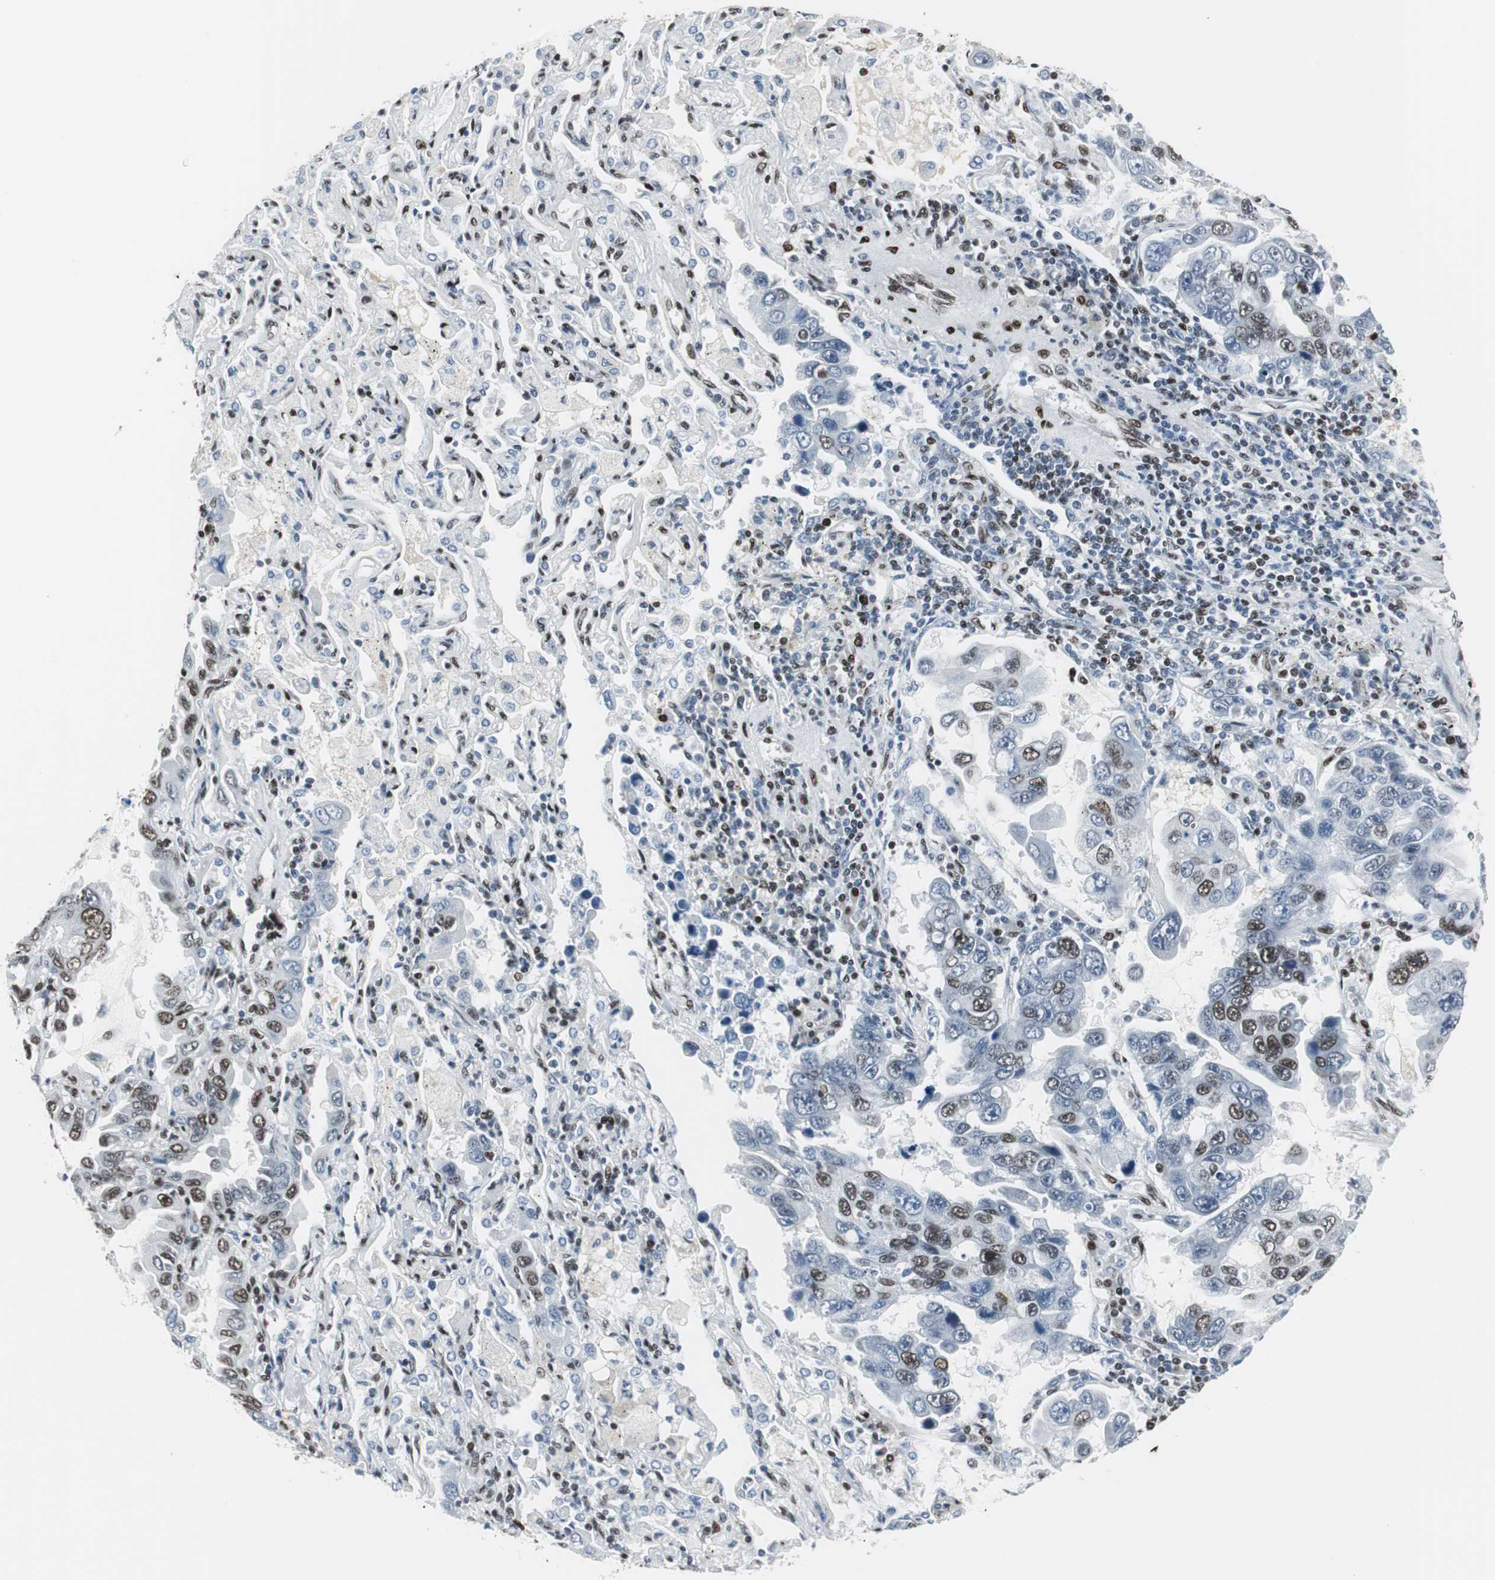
{"staining": {"intensity": "moderate", "quantity": "25%-75%", "location": "nuclear"}, "tissue": "lung cancer", "cell_type": "Tumor cells", "image_type": "cancer", "snomed": [{"axis": "morphology", "description": "Adenocarcinoma, NOS"}, {"axis": "topography", "description": "Lung"}], "caption": "Immunohistochemical staining of lung adenocarcinoma displays medium levels of moderate nuclear protein positivity in about 25%-75% of tumor cells. (DAB (3,3'-diaminobenzidine) = brown stain, brightfield microscopy at high magnification).", "gene": "MEF2D", "patient": {"sex": "male", "age": 64}}